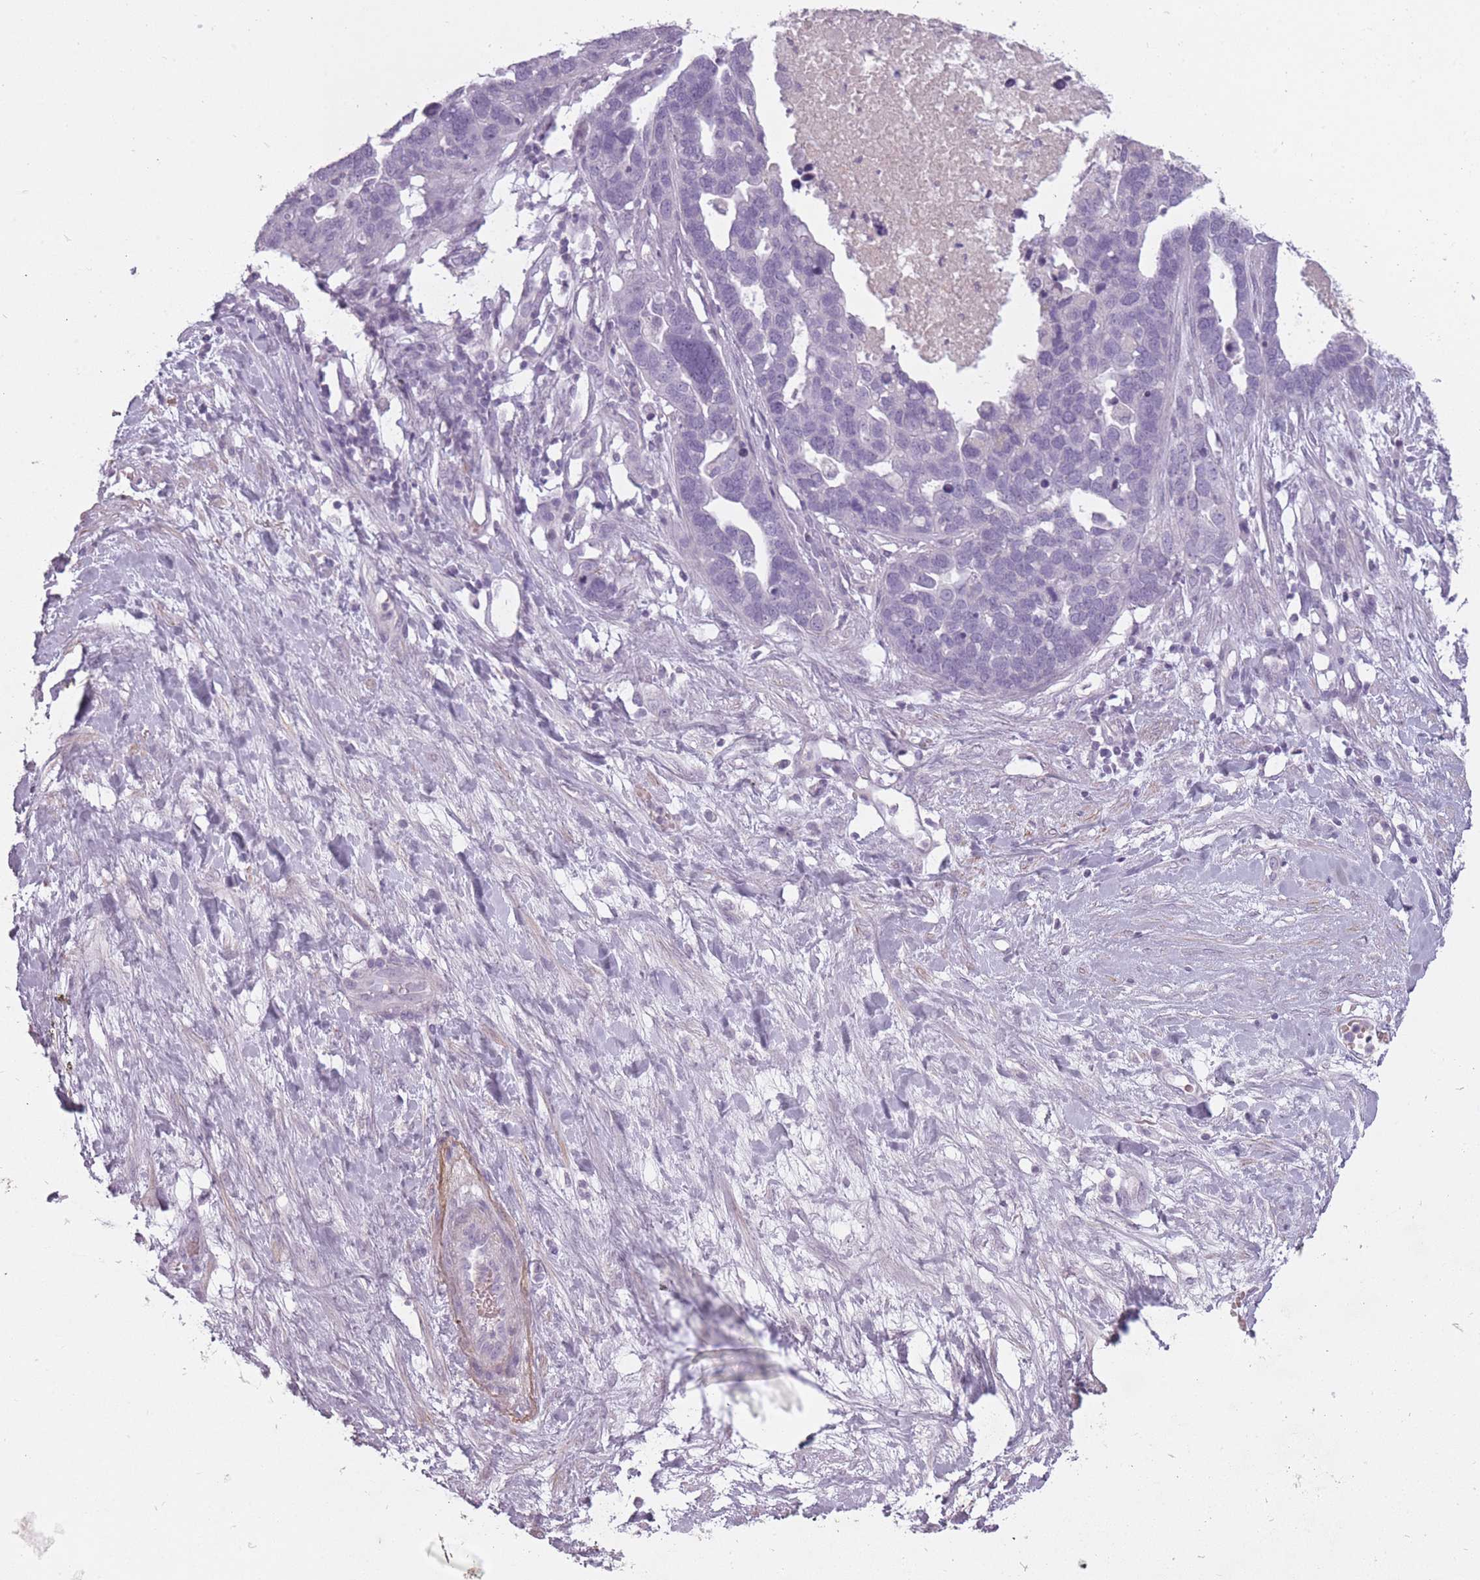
{"staining": {"intensity": "negative", "quantity": "none", "location": "none"}, "tissue": "ovarian cancer", "cell_type": "Tumor cells", "image_type": "cancer", "snomed": [{"axis": "morphology", "description": "Cystadenocarcinoma, serous, NOS"}, {"axis": "topography", "description": "Ovary"}], "caption": "DAB (3,3'-diaminobenzidine) immunohistochemical staining of human serous cystadenocarcinoma (ovarian) shows no significant expression in tumor cells.", "gene": "RFX4", "patient": {"sex": "female", "age": 54}}